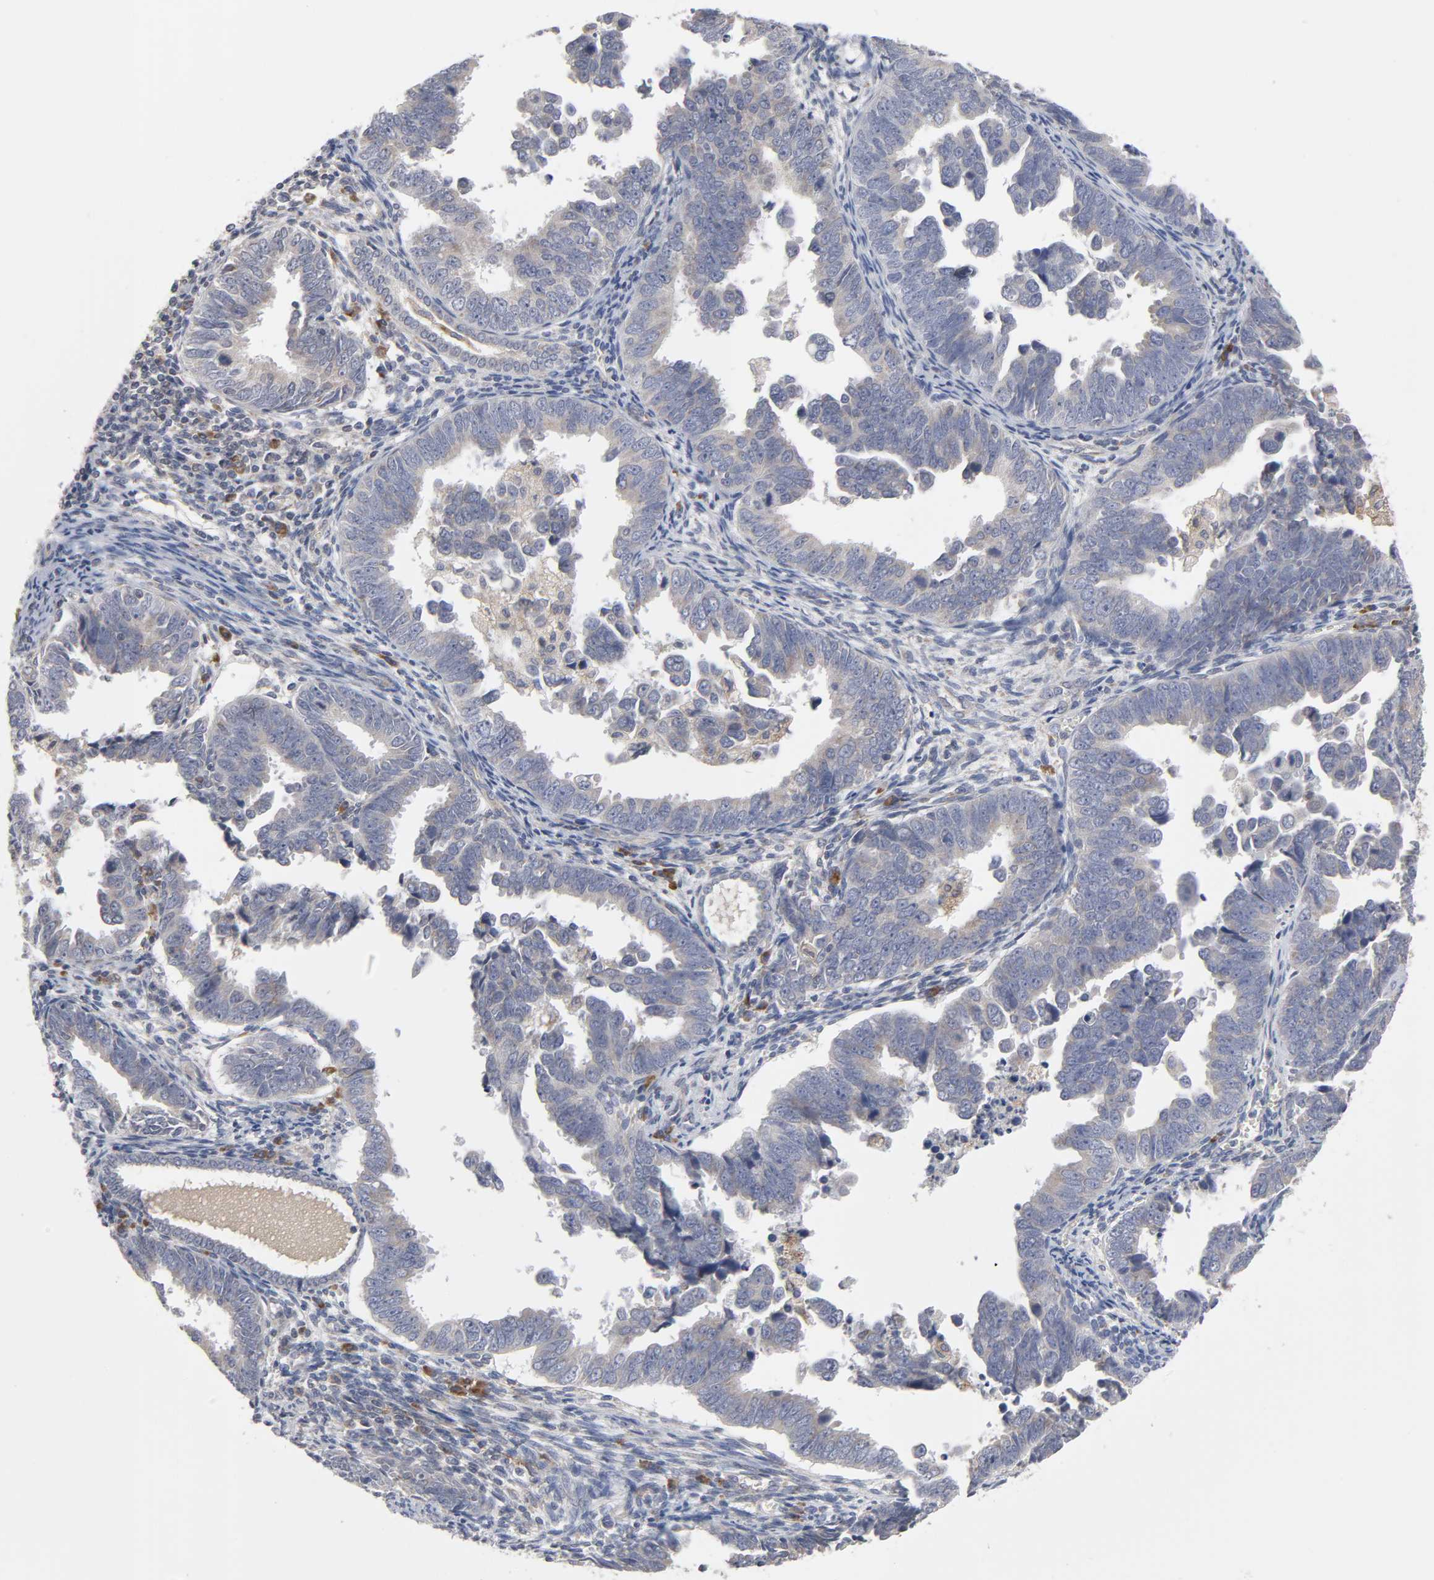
{"staining": {"intensity": "weak", "quantity": "<25%", "location": "cytoplasmic/membranous"}, "tissue": "endometrial cancer", "cell_type": "Tumor cells", "image_type": "cancer", "snomed": [{"axis": "morphology", "description": "Adenocarcinoma, NOS"}, {"axis": "topography", "description": "Endometrium"}], "caption": "DAB (3,3'-diaminobenzidine) immunohistochemical staining of human adenocarcinoma (endometrial) reveals no significant positivity in tumor cells. (DAB (3,3'-diaminobenzidine) IHC visualized using brightfield microscopy, high magnification).", "gene": "IL4R", "patient": {"sex": "female", "age": 75}}